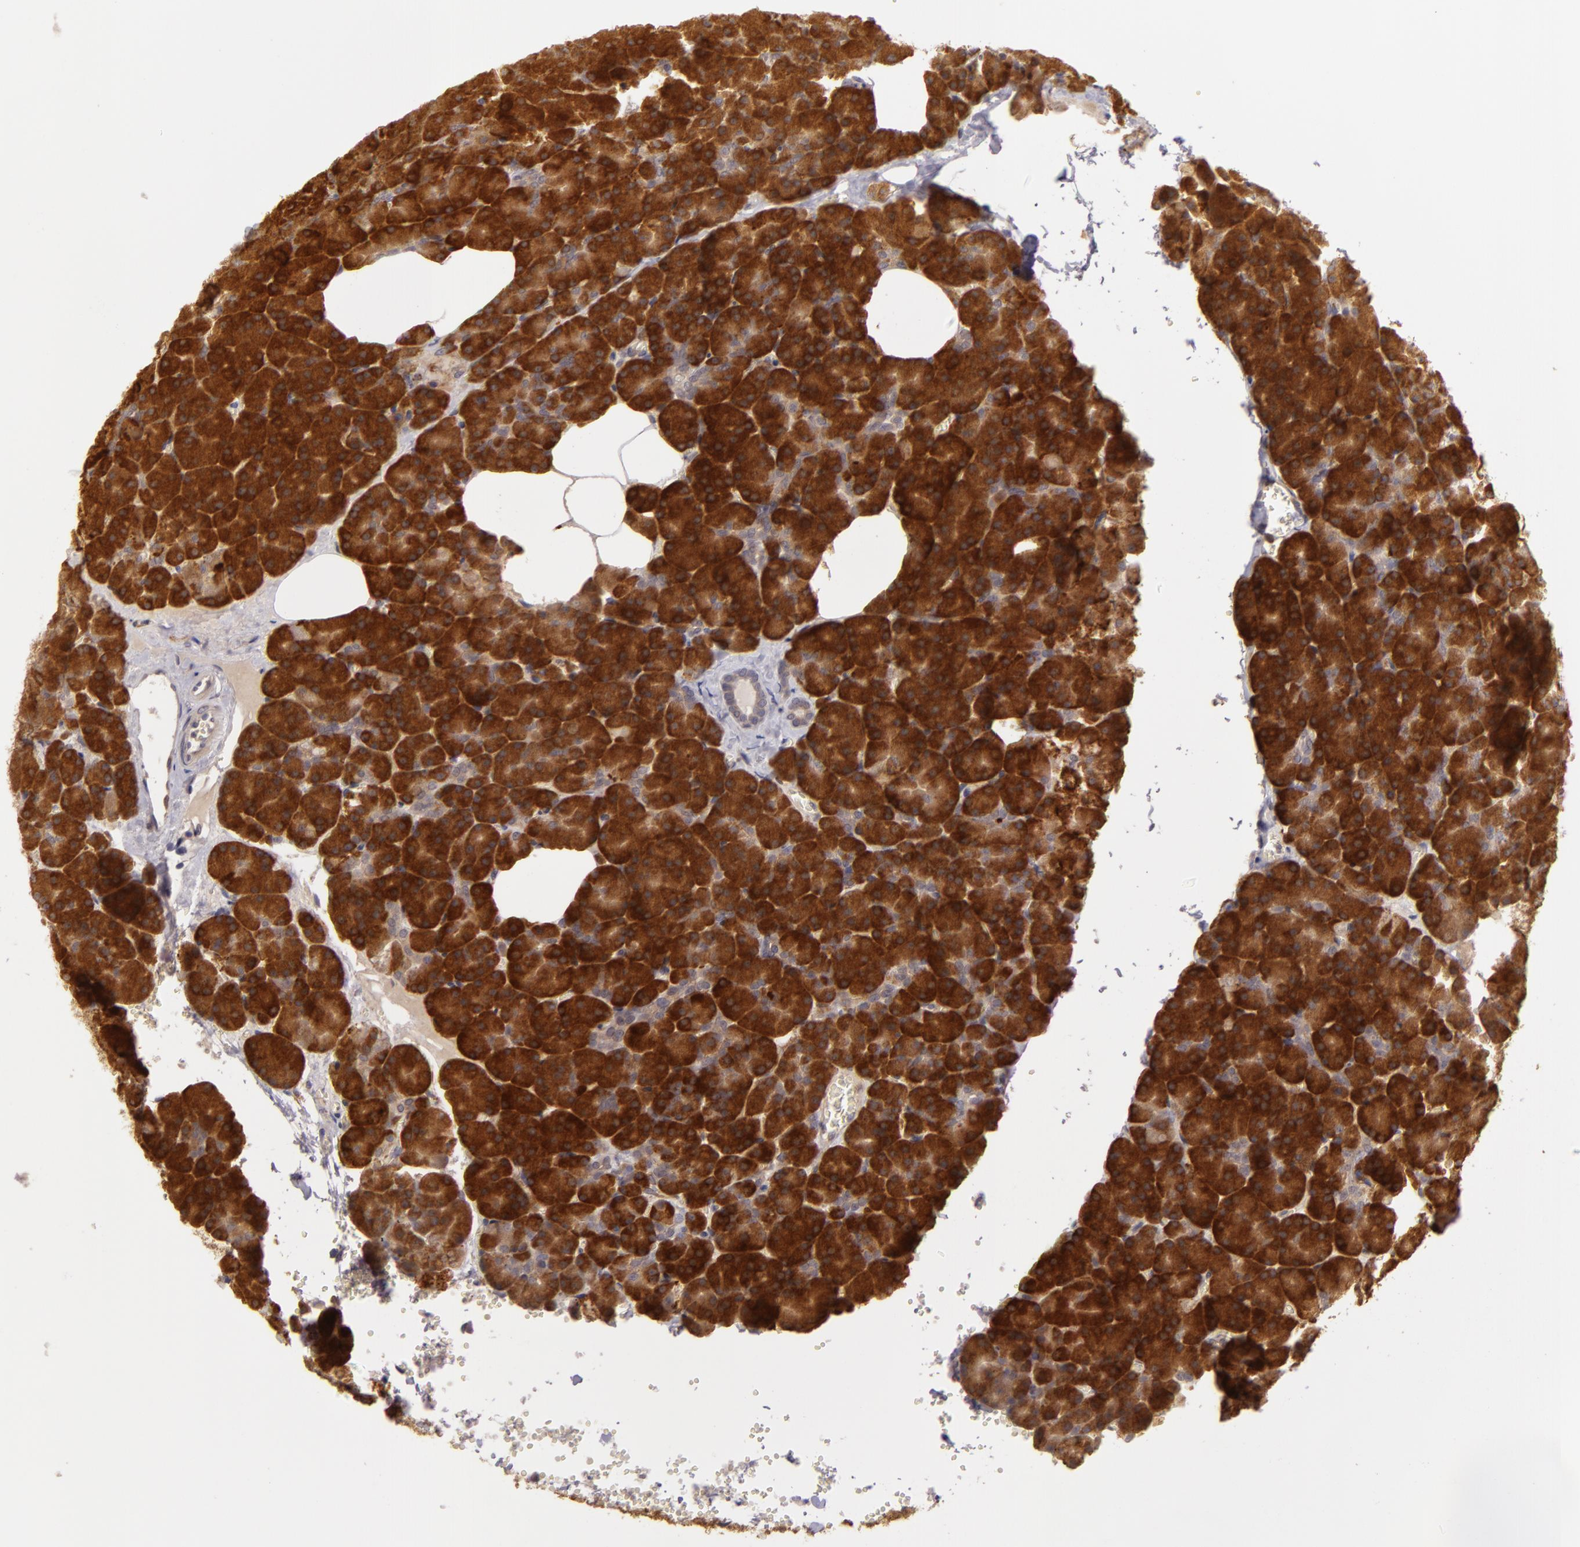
{"staining": {"intensity": "strong", "quantity": ">75%", "location": "cytoplasmic/membranous"}, "tissue": "pancreas", "cell_type": "Exocrine glandular cells", "image_type": "normal", "snomed": [{"axis": "morphology", "description": "Normal tissue, NOS"}, {"axis": "topography", "description": "Pancreas"}], "caption": "DAB (3,3'-diaminobenzidine) immunohistochemical staining of unremarkable human pancreas shows strong cytoplasmic/membranous protein expression in approximately >75% of exocrine glandular cells.", "gene": "PPP1R3F", "patient": {"sex": "female", "age": 35}}